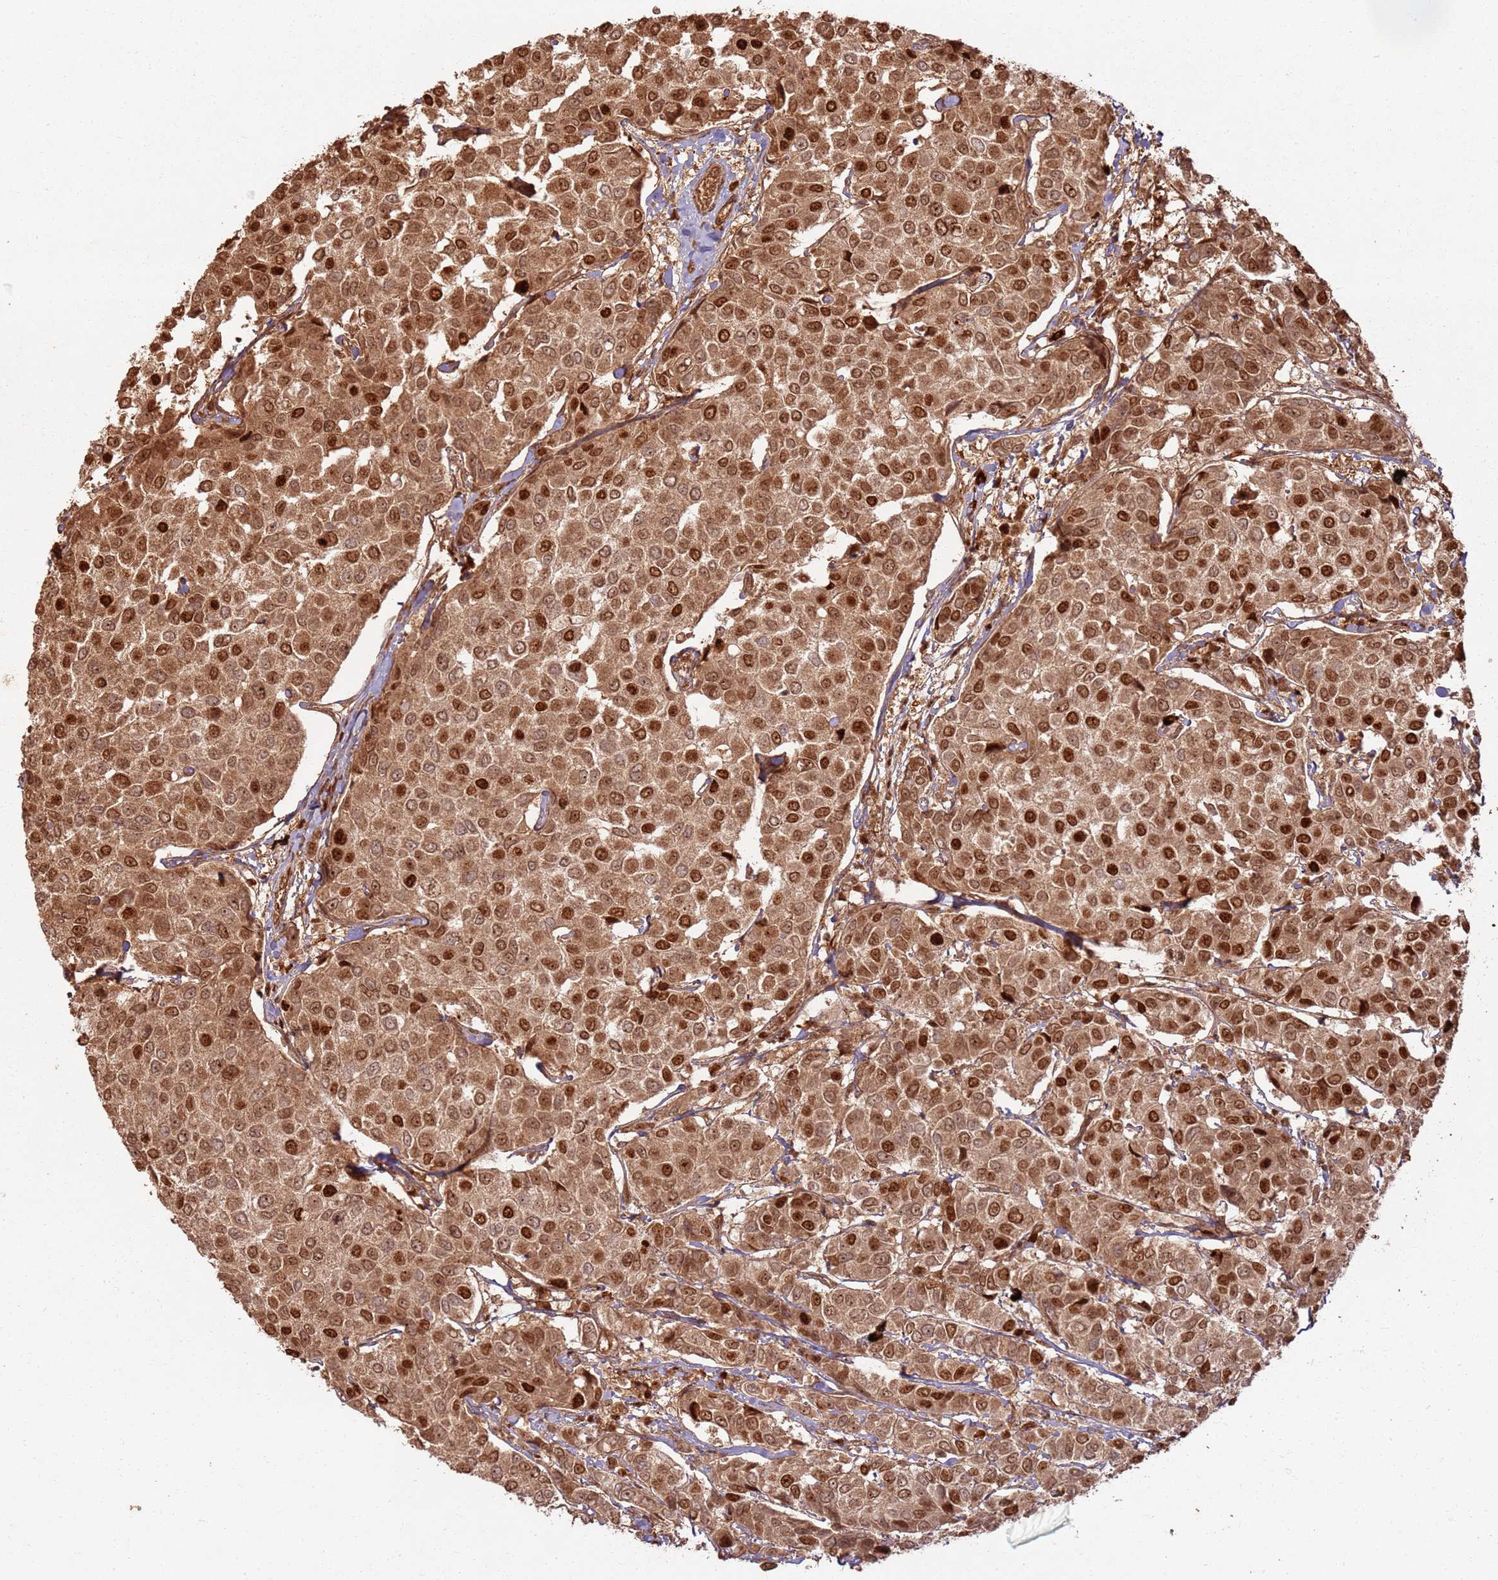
{"staining": {"intensity": "strong", "quantity": ">75%", "location": "cytoplasmic/membranous,nuclear"}, "tissue": "breast cancer", "cell_type": "Tumor cells", "image_type": "cancer", "snomed": [{"axis": "morphology", "description": "Duct carcinoma"}, {"axis": "topography", "description": "Breast"}], "caption": "A high amount of strong cytoplasmic/membranous and nuclear staining is appreciated in about >75% of tumor cells in breast cancer tissue.", "gene": "TBC1D13", "patient": {"sex": "female", "age": 55}}